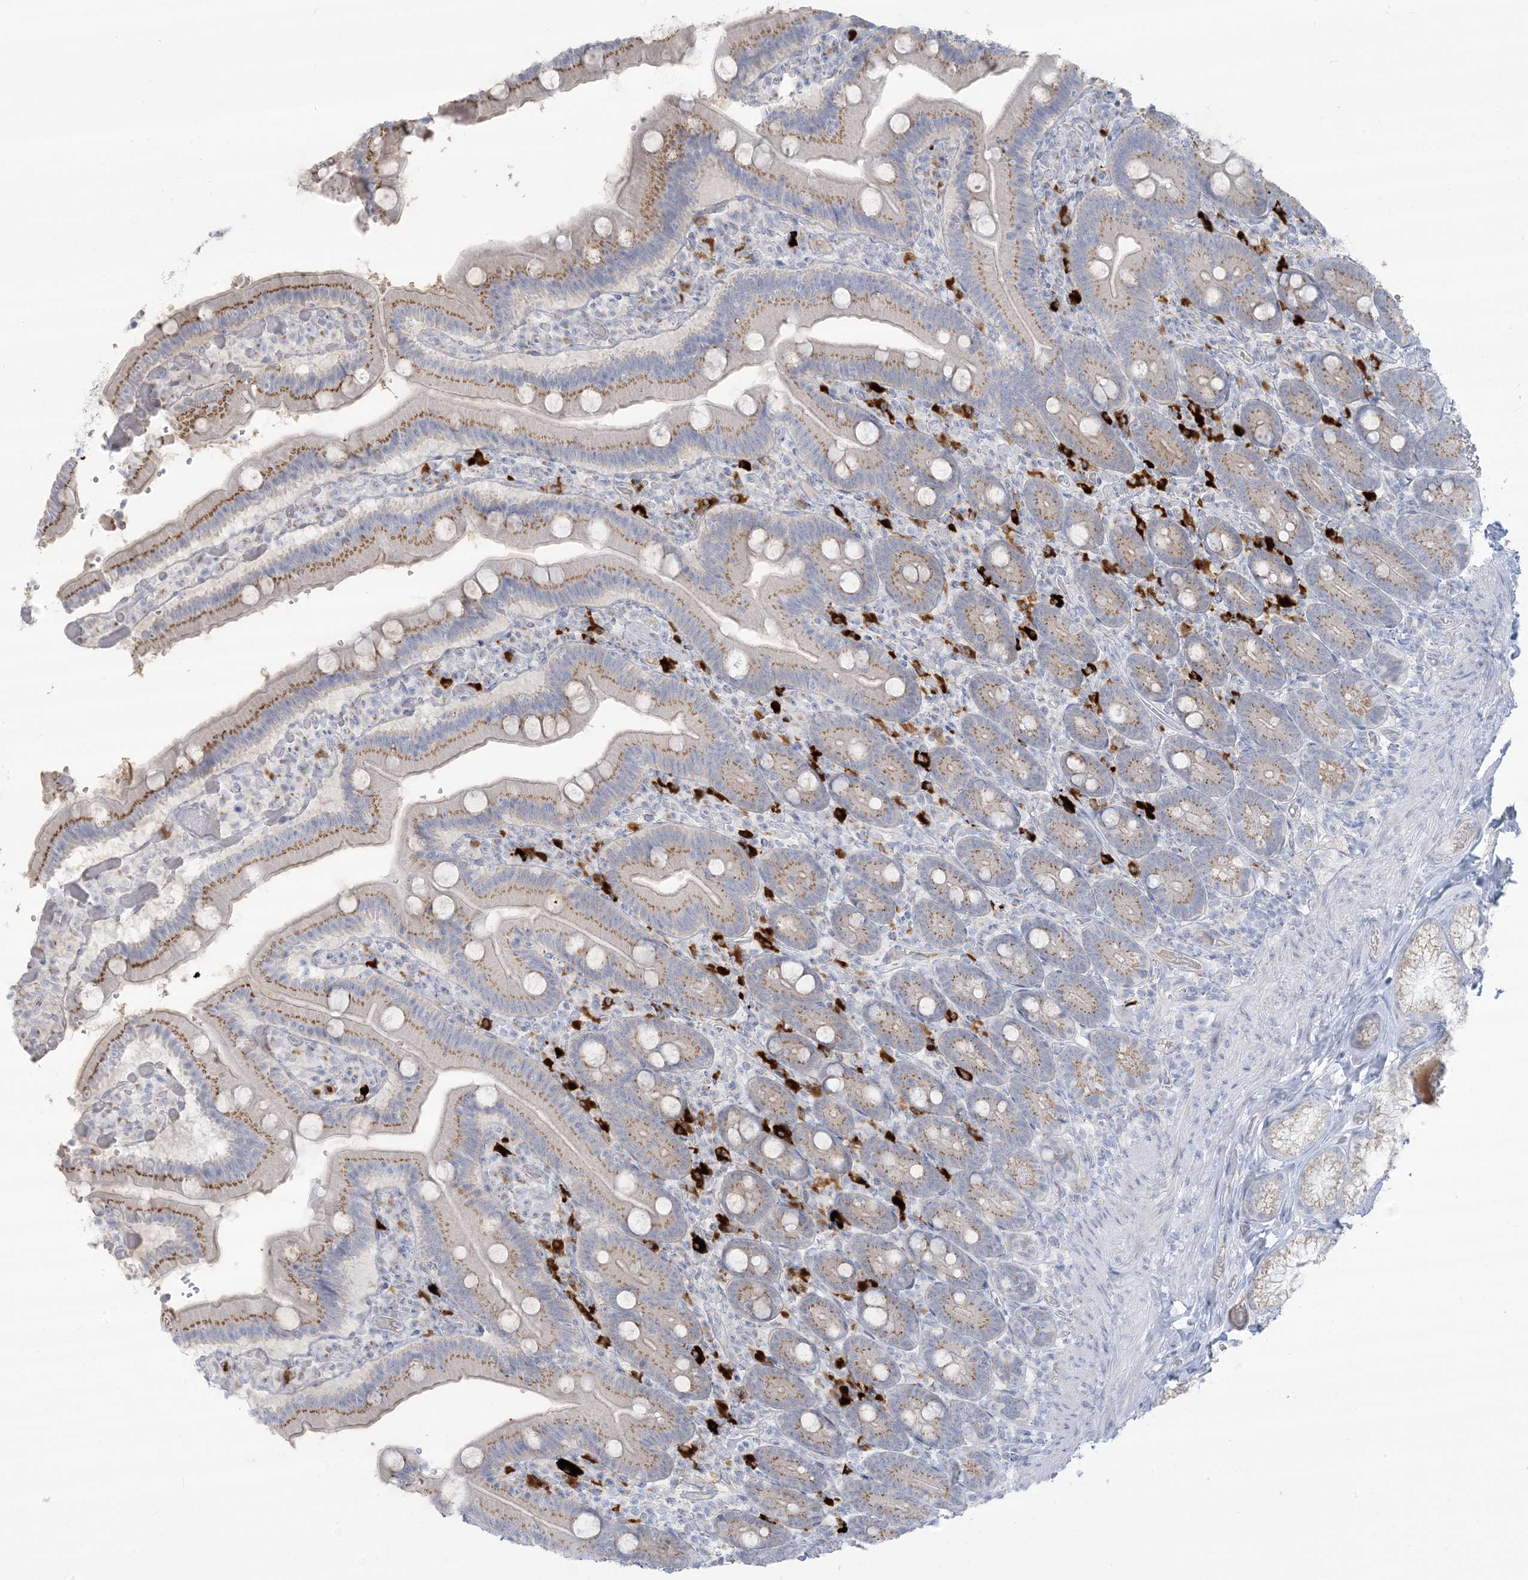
{"staining": {"intensity": "moderate", "quantity": ">75%", "location": "cytoplasmic/membranous"}, "tissue": "duodenum", "cell_type": "Glandular cells", "image_type": "normal", "snomed": [{"axis": "morphology", "description": "Normal tissue, NOS"}, {"axis": "topography", "description": "Duodenum"}], "caption": "Approximately >75% of glandular cells in benign duodenum exhibit moderate cytoplasmic/membranous protein expression as visualized by brown immunohistochemical staining.", "gene": "SCML1", "patient": {"sex": "female", "age": 62}}